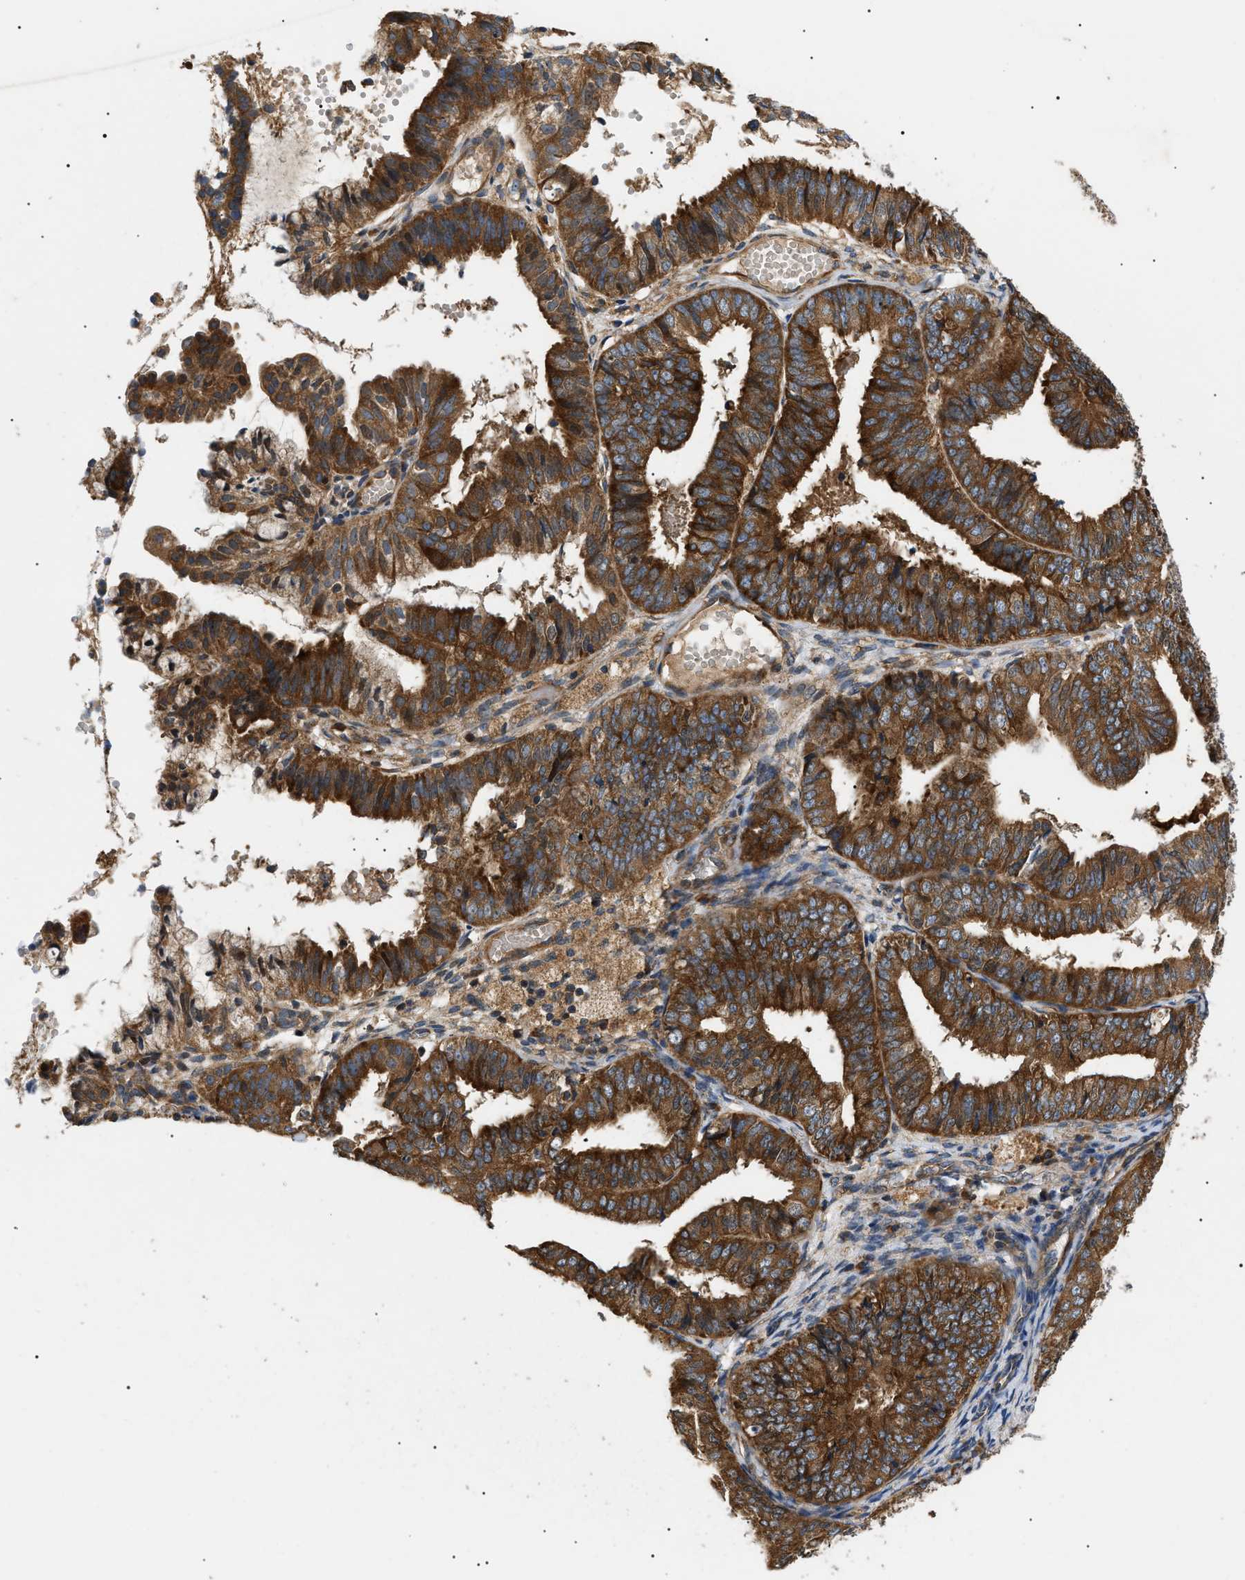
{"staining": {"intensity": "strong", "quantity": ">75%", "location": "cytoplasmic/membranous"}, "tissue": "endometrial cancer", "cell_type": "Tumor cells", "image_type": "cancer", "snomed": [{"axis": "morphology", "description": "Adenocarcinoma, NOS"}, {"axis": "topography", "description": "Endometrium"}], "caption": "An immunohistochemistry (IHC) image of tumor tissue is shown. Protein staining in brown labels strong cytoplasmic/membranous positivity in endometrial cancer (adenocarcinoma) within tumor cells.", "gene": "PPM1B", "patient": {"sex": "female", "age": 63}}